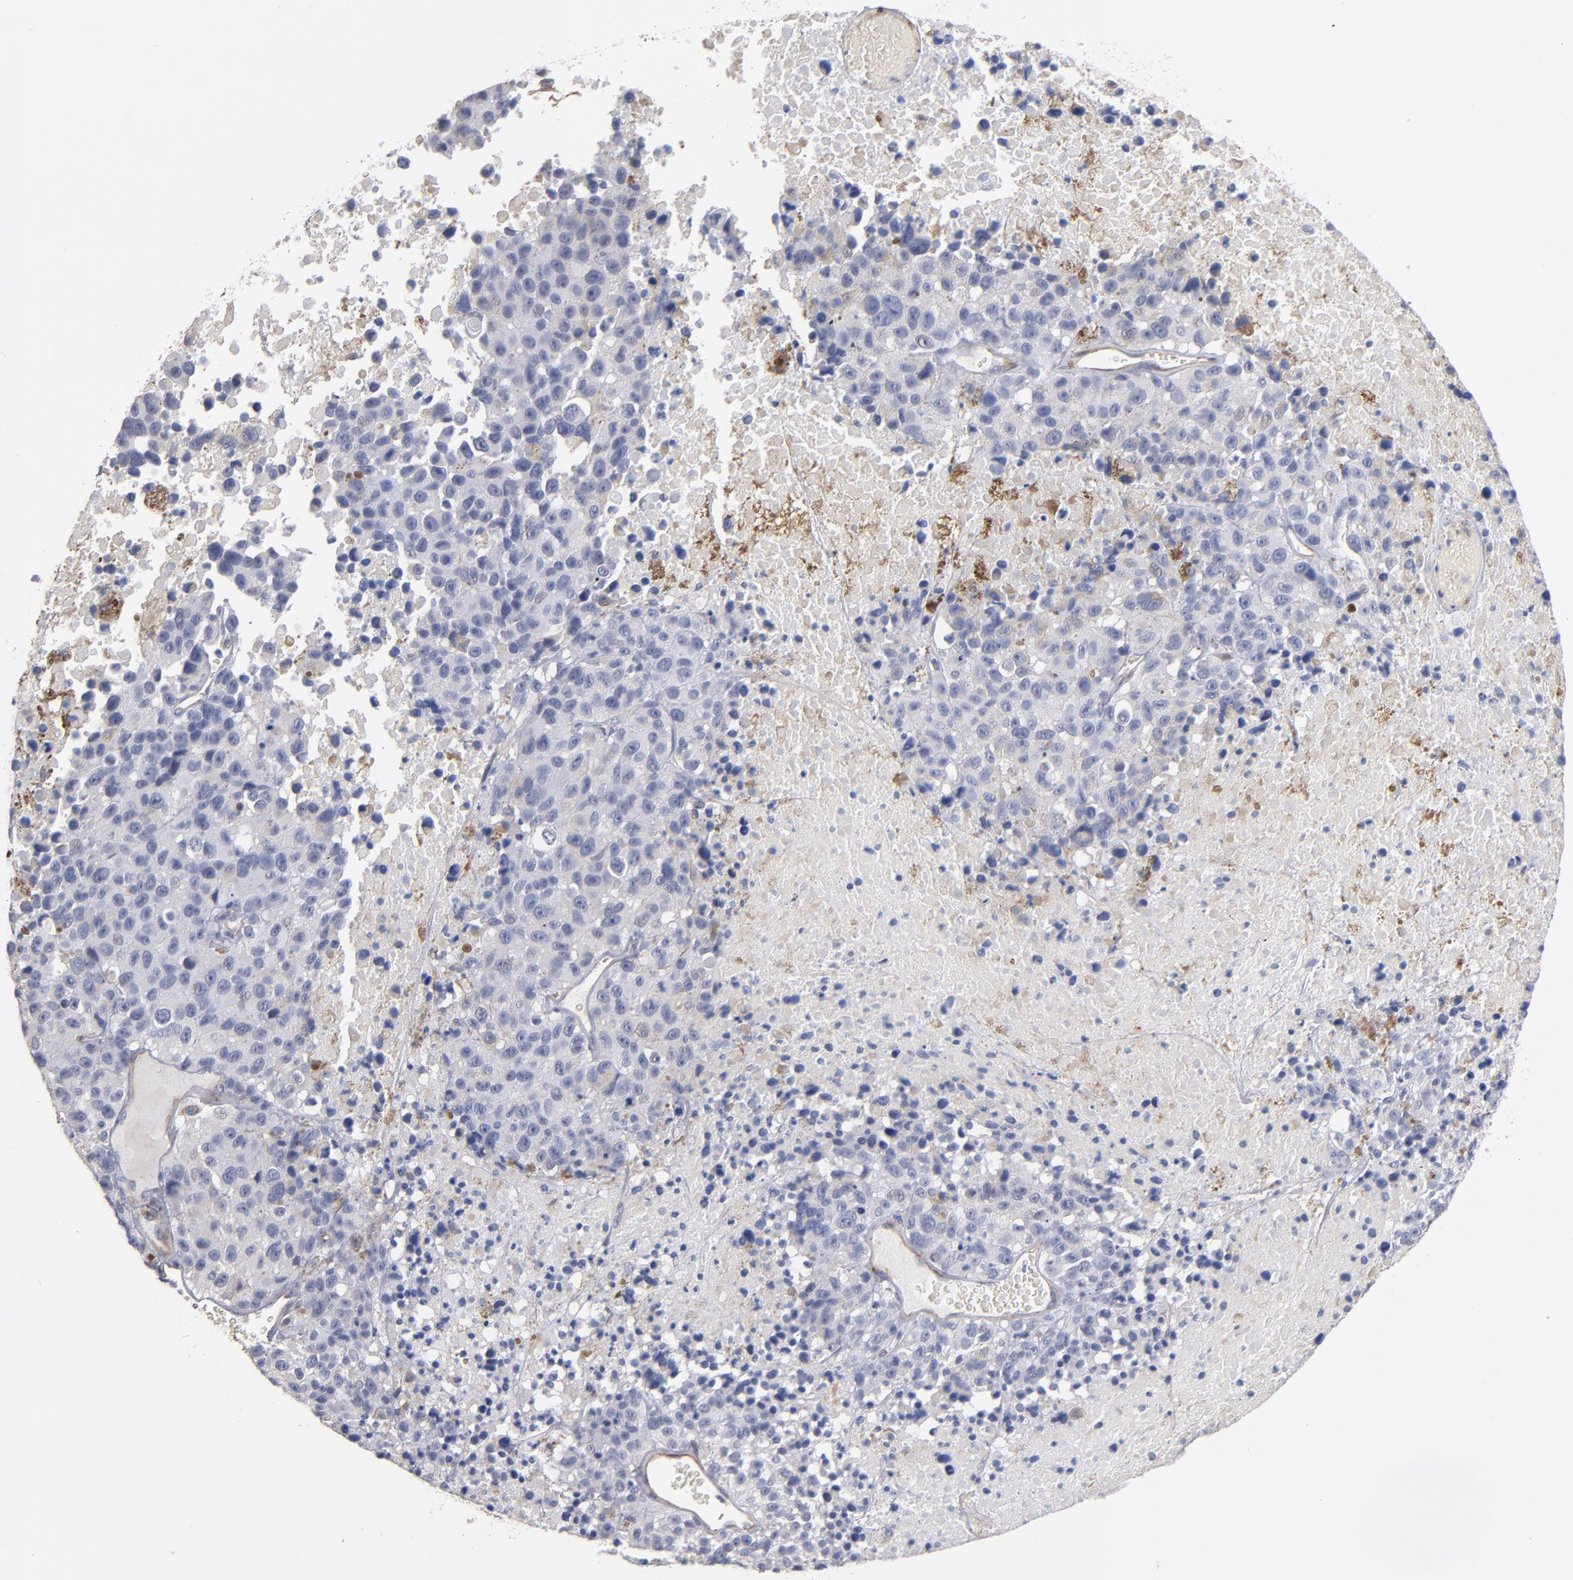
{"staining": {"intensity": "weak", "quantity": "<25%", "location": "cytoplasmic/membranous"}, "tissue": "melanoma", "cell_type": "Tumor cells", "image_type": "cancer", "snomed": [{"axis": "morphology", "description": "Malignant melanoma, Metastatic site"}, {"axis": "topography", "description": "Cerebral cortex"}], "caption": "Immunohistochemistry (IHC) image of neoplastic tissue: human malignant melanoma (metastatic site) stained with DAB (3,3'-diaminobenzidine) demonstrates no significant protein positivity in tumor cells.", "gene": "PLSCR4", "patient": {"sex": "female", "age": 52}}